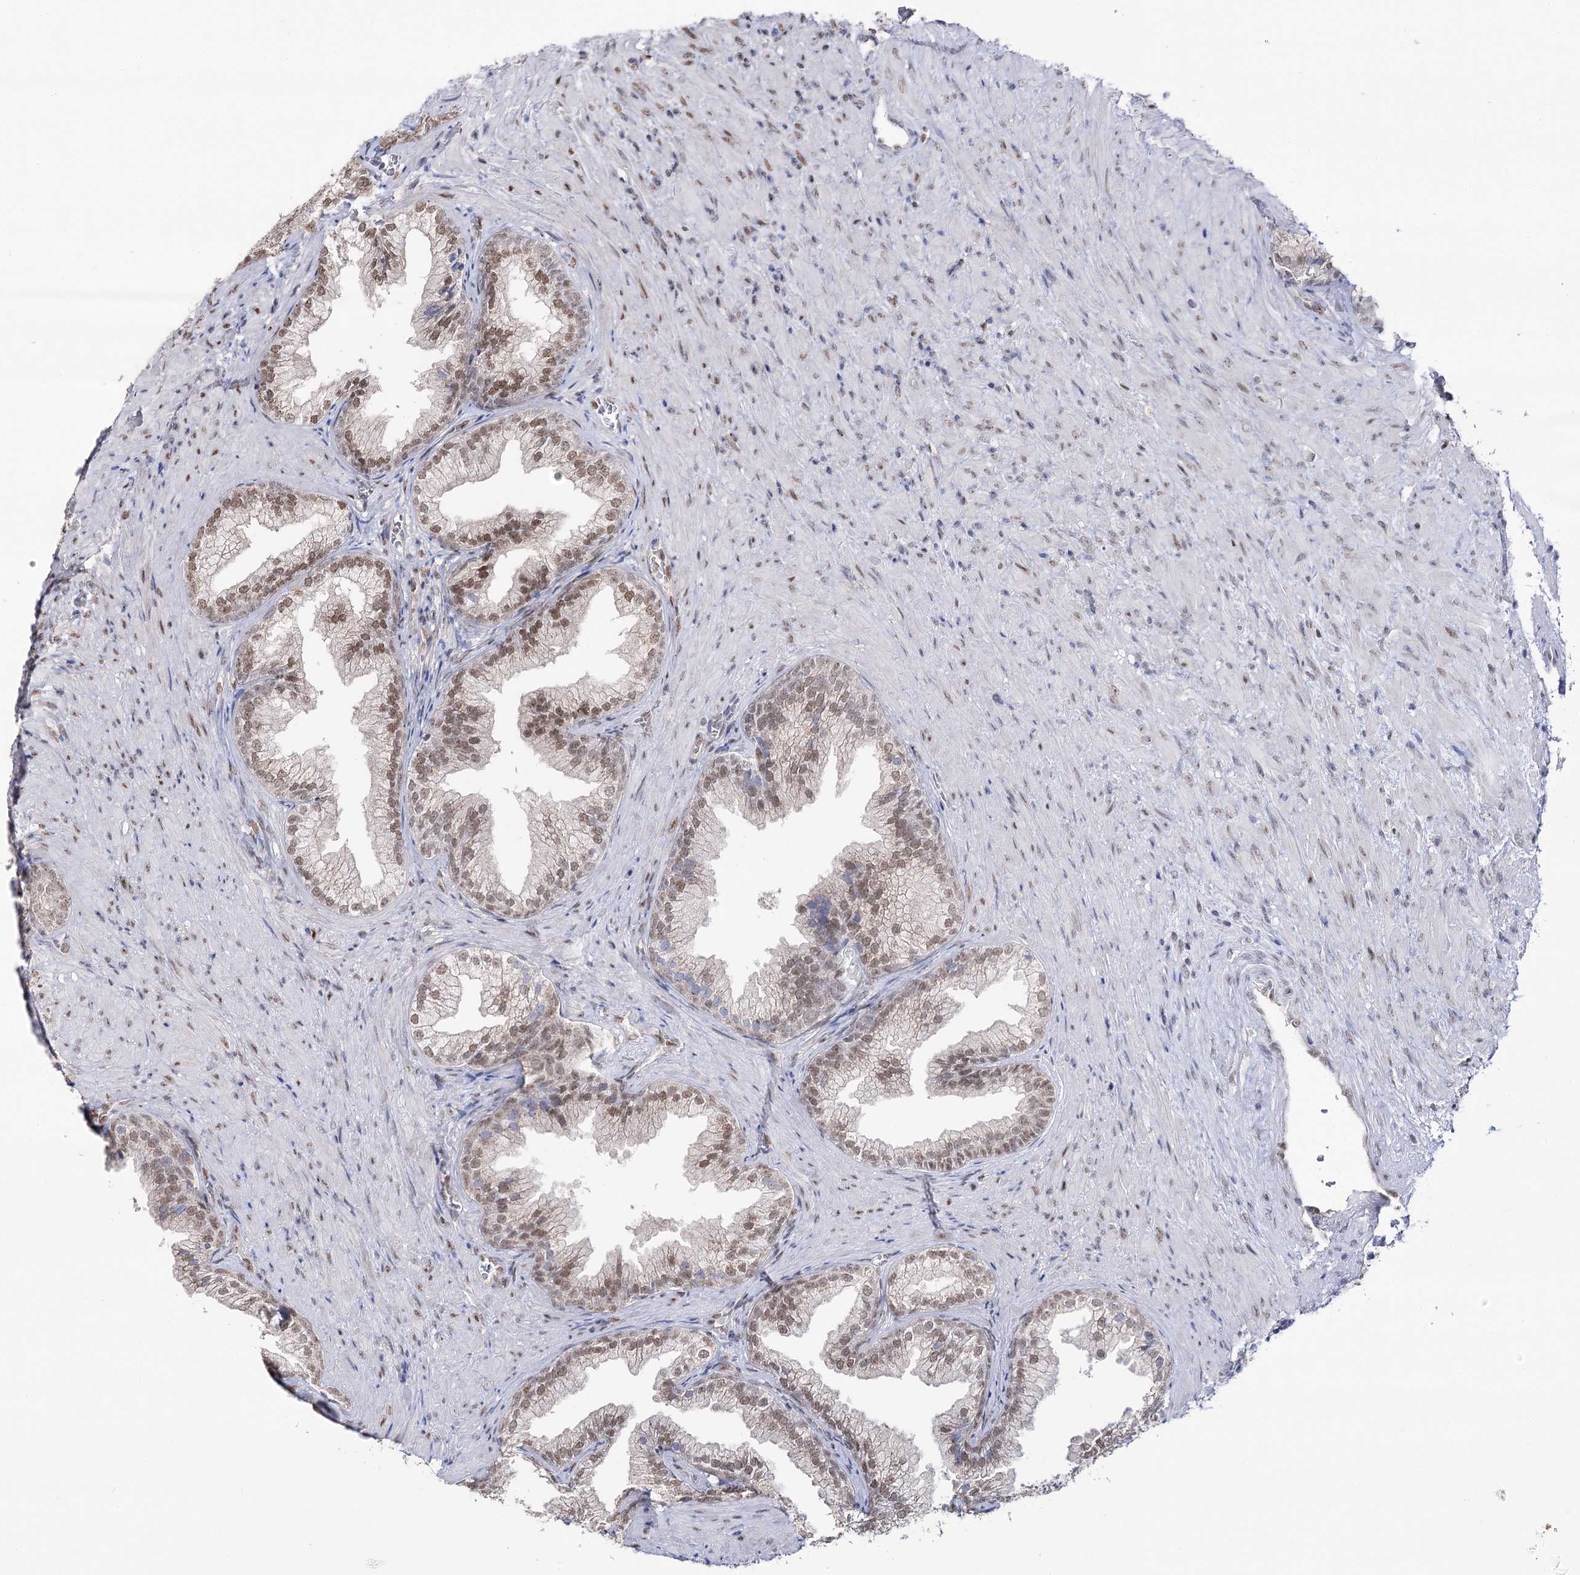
{"staining": {"intensity": "moderate", "quantity": "25%-75%", "location": "nuclear"}, "tissue": "prostate", "cell_type": "Glandular cells", "image_type": "normal", "snomed": [{"axis": "morphology", "description": "Normal tissue, NOS"}, {"axis": "topography", "description": "Prostate"}], "caption": "Prostate stained with immunohistochemistry displays moderate nuclear staining in about 25%-75% of glandular cells.", "gene": "VGLL4", "patient": {"sex": "male", "age": 76}}